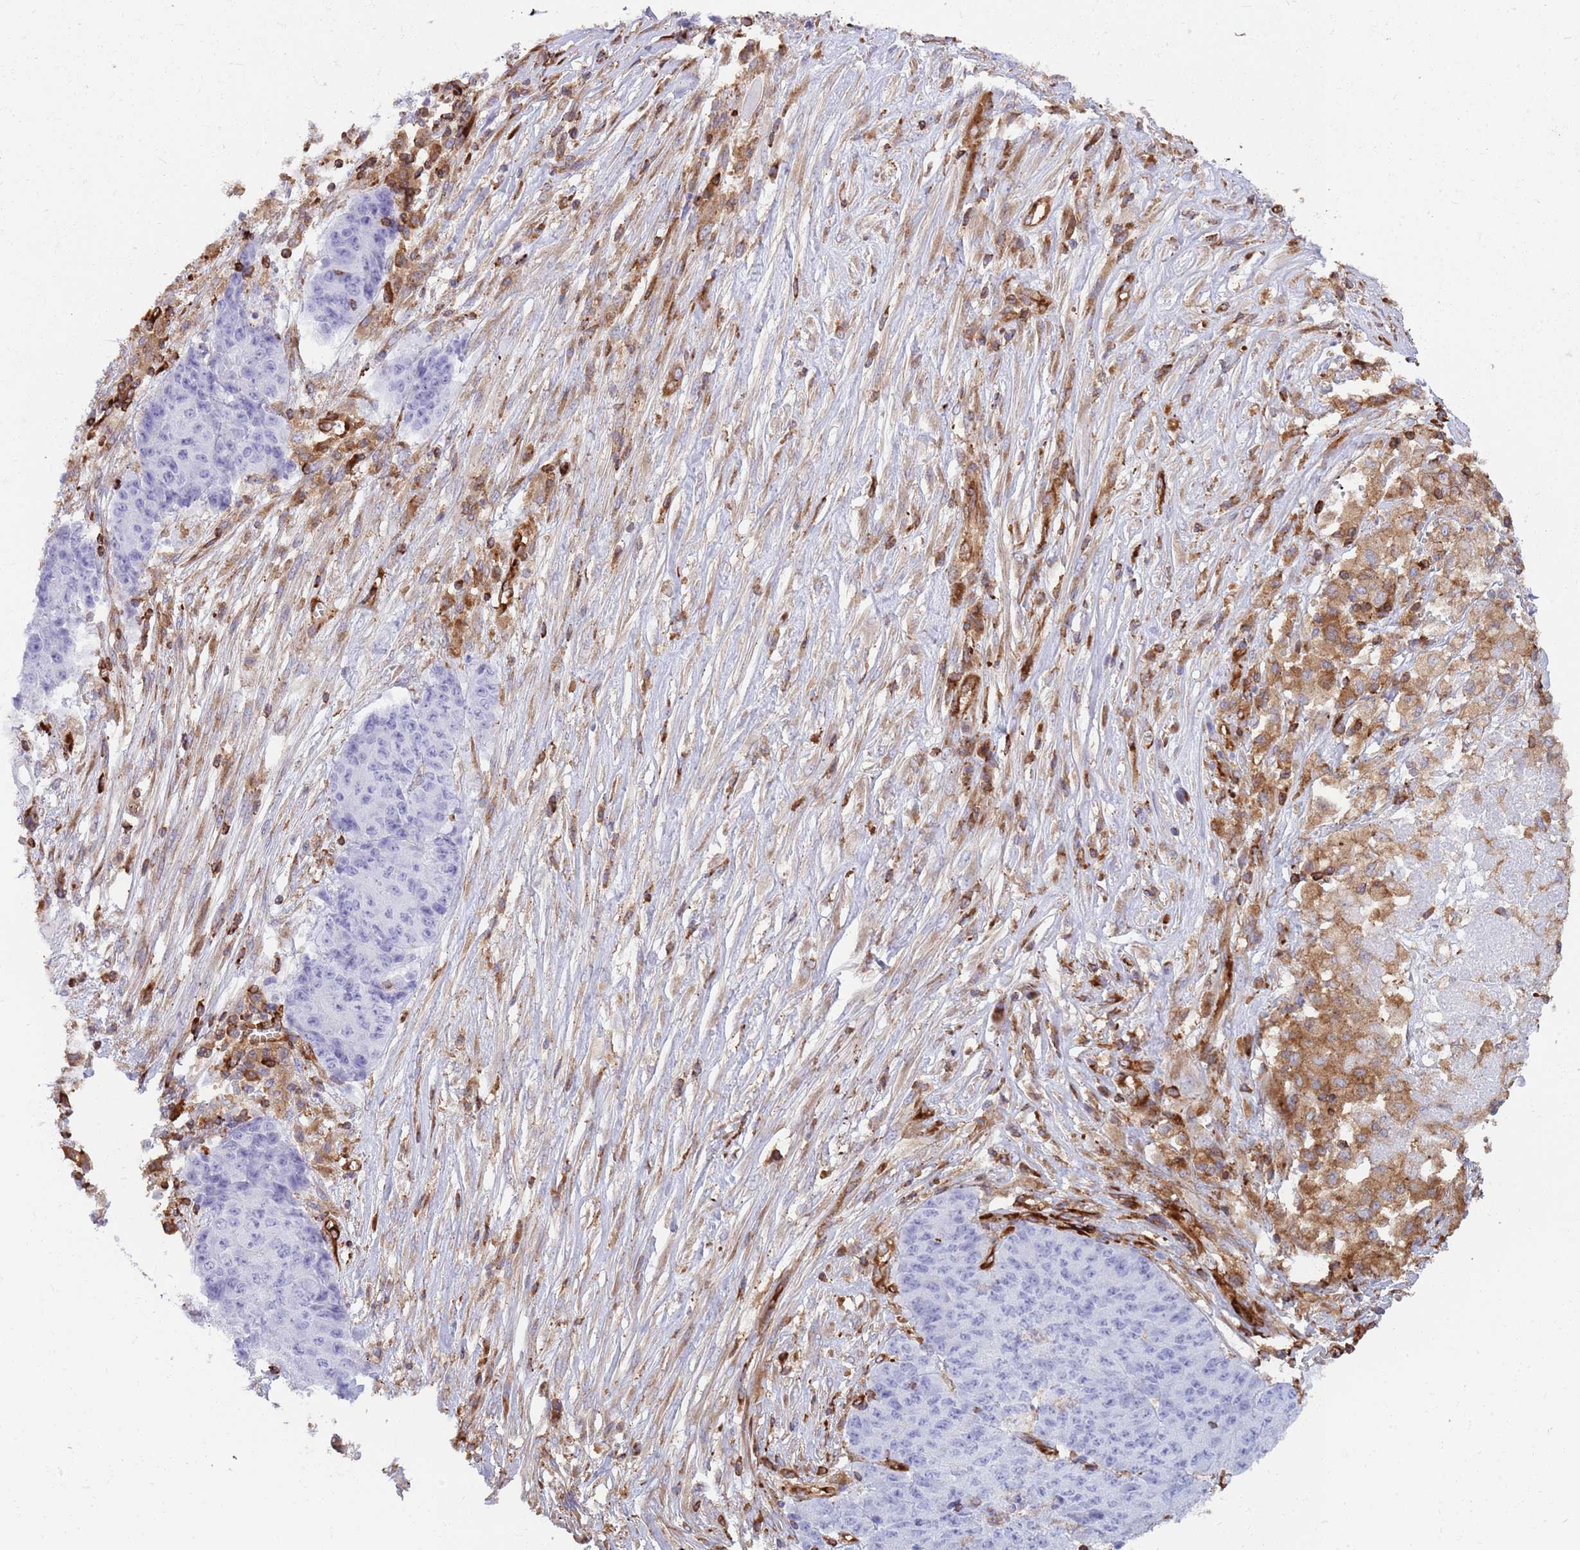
{"staining": {"intensity": "negative", "quantity": "none", "location": "none"}, "tissue": "ovarian cancer", "cell_type": "Tumor cells", "image_type": "cancer", "snomed": [{"axis": "morphology", "description": "Carcinoma, endometroid"}, {"axis": "topography", "description": "Ovary"}], "caption": "This is an IHC histopathology image of ovarian endometroid carcinoma. There is no positivity in tumor cells.", "gene": "KBTBD7", "patient": {"sex": "female", "age": 42}}